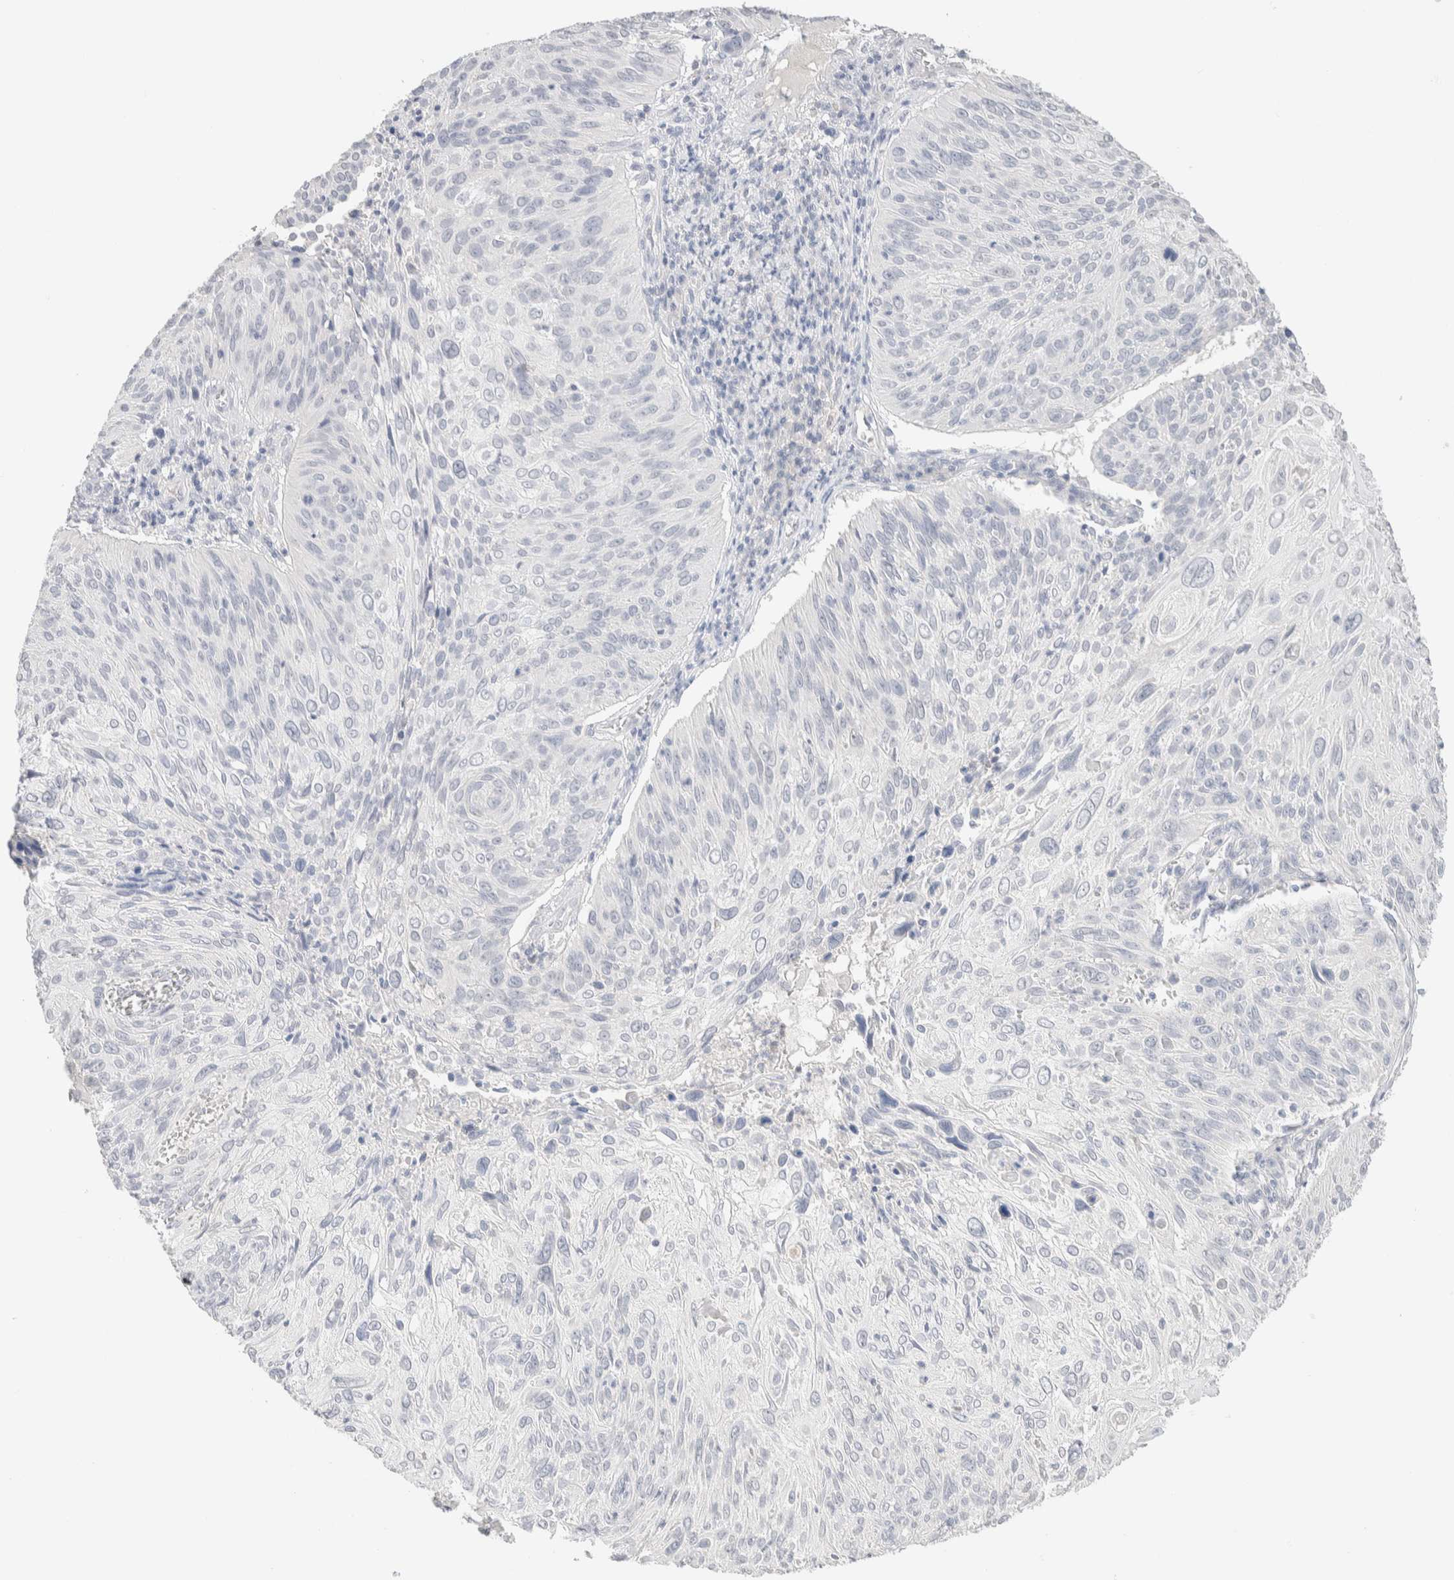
{"staining": {"intensity": "negative", "quantity": "none", "location": "none"}, "tissue": "cervical cancer", "cell_type": "Tumor cells", "image_type": "cancer", "snomed": [{"axis": "morphology", "description": "Squamous cell carcinoma, NOS"}, {"axis": "topography", "description": "Cervix"}], "caption": "Cervical squamous cell carcinoma stained for a protein using IHC shows no staining tumor cells.", "gene": "RIDA", "patient": {"sex": "female", "age": 51}}